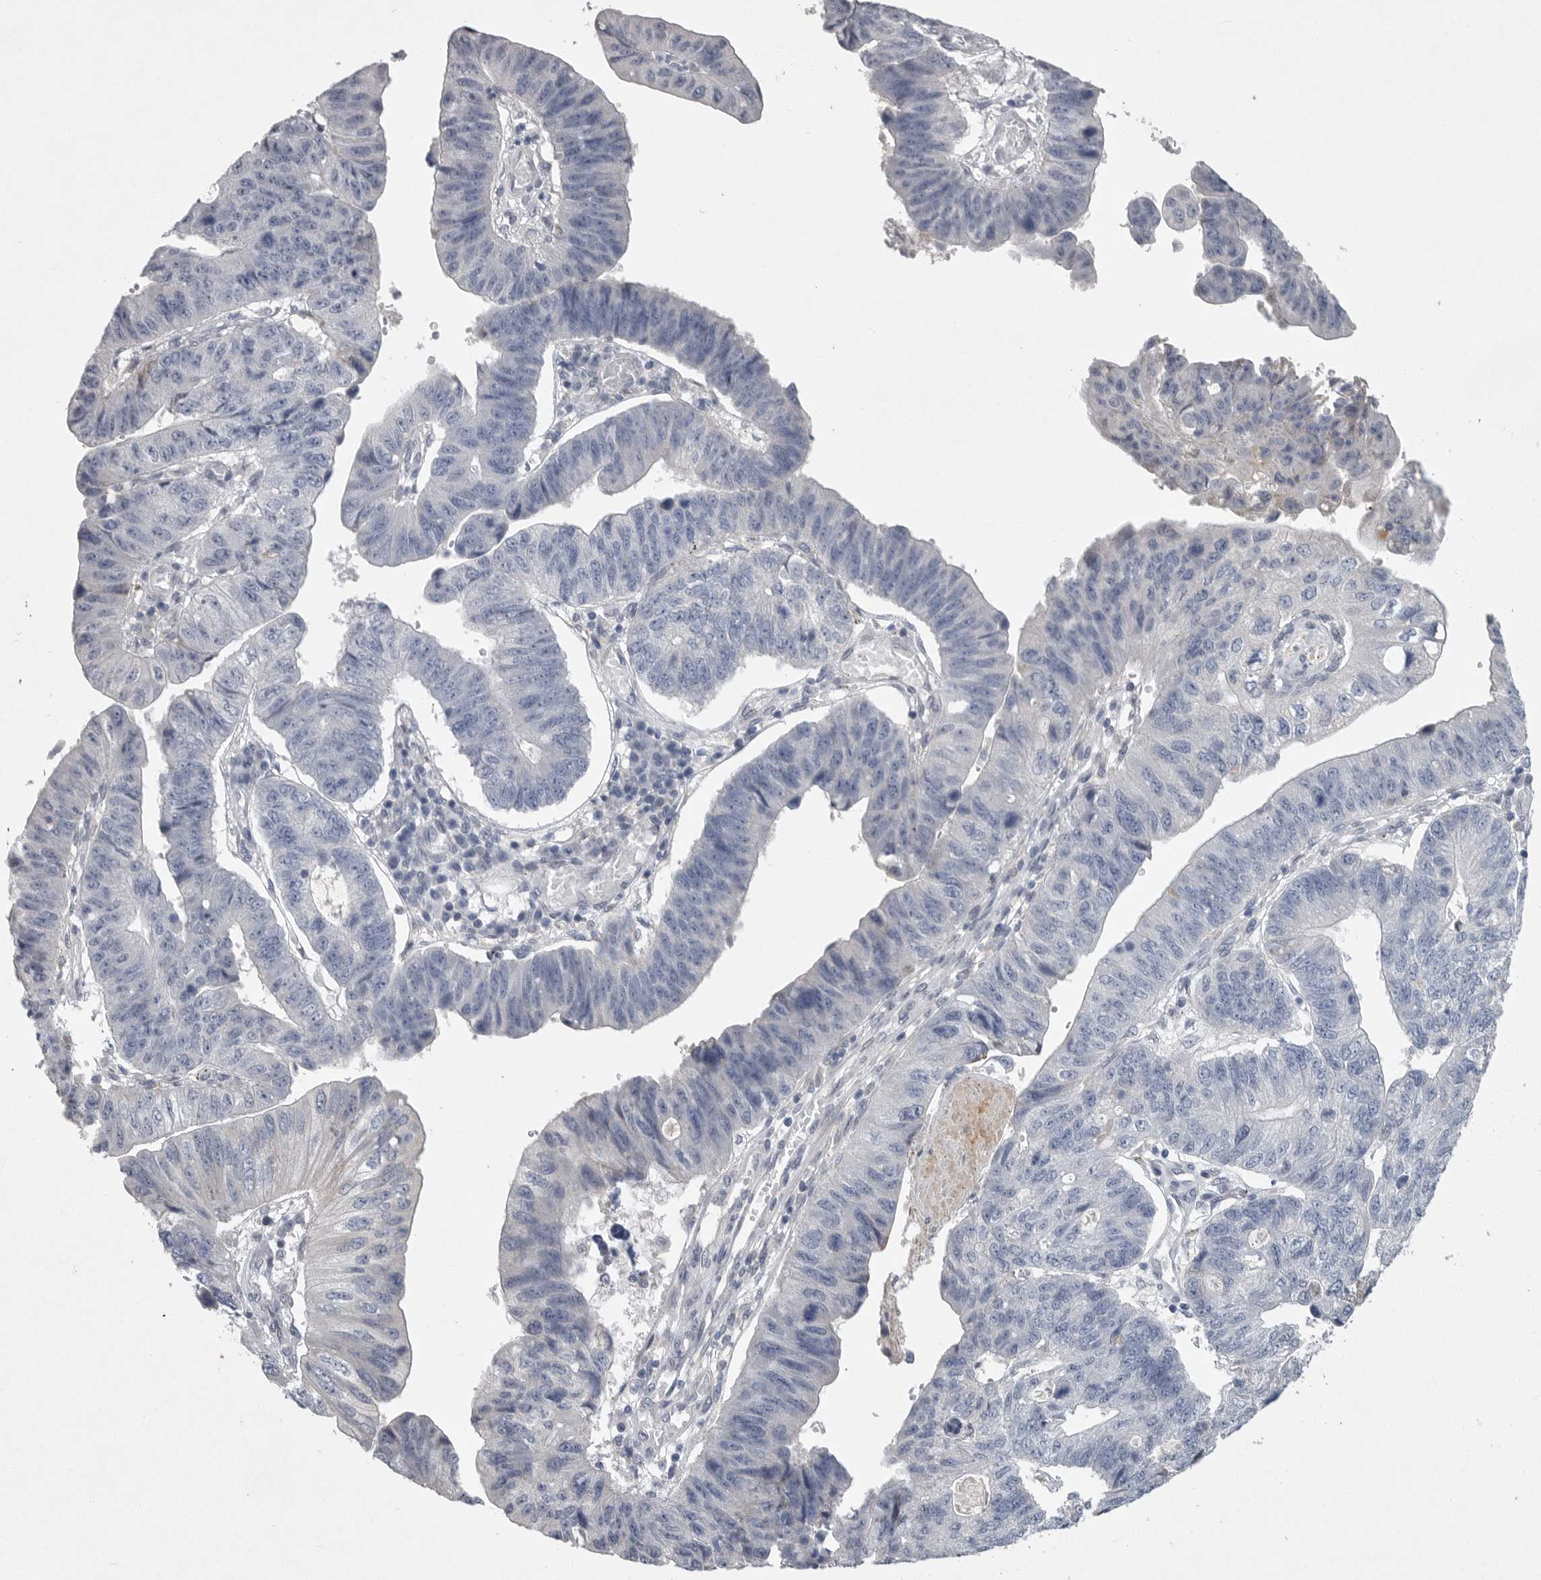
{"staining": {"intensity": "negative", "quantity": "none", "location": "none"}, "tissue": "stomach cancer", "cell_type": "Tumor cells", "image_type": "cancer", "snomed": [{"axis": "morphology", "description": "Adenocarcinoma, NOS"}, {"axis": "topography", "description": "Stomach"}], "caption": "Immunohistochemical staining of human stomach adenocarcinoma exhibits no significant staining in tumor cells.", "gene": "CRP", "patient": {"sex": "male", "age": 59}}